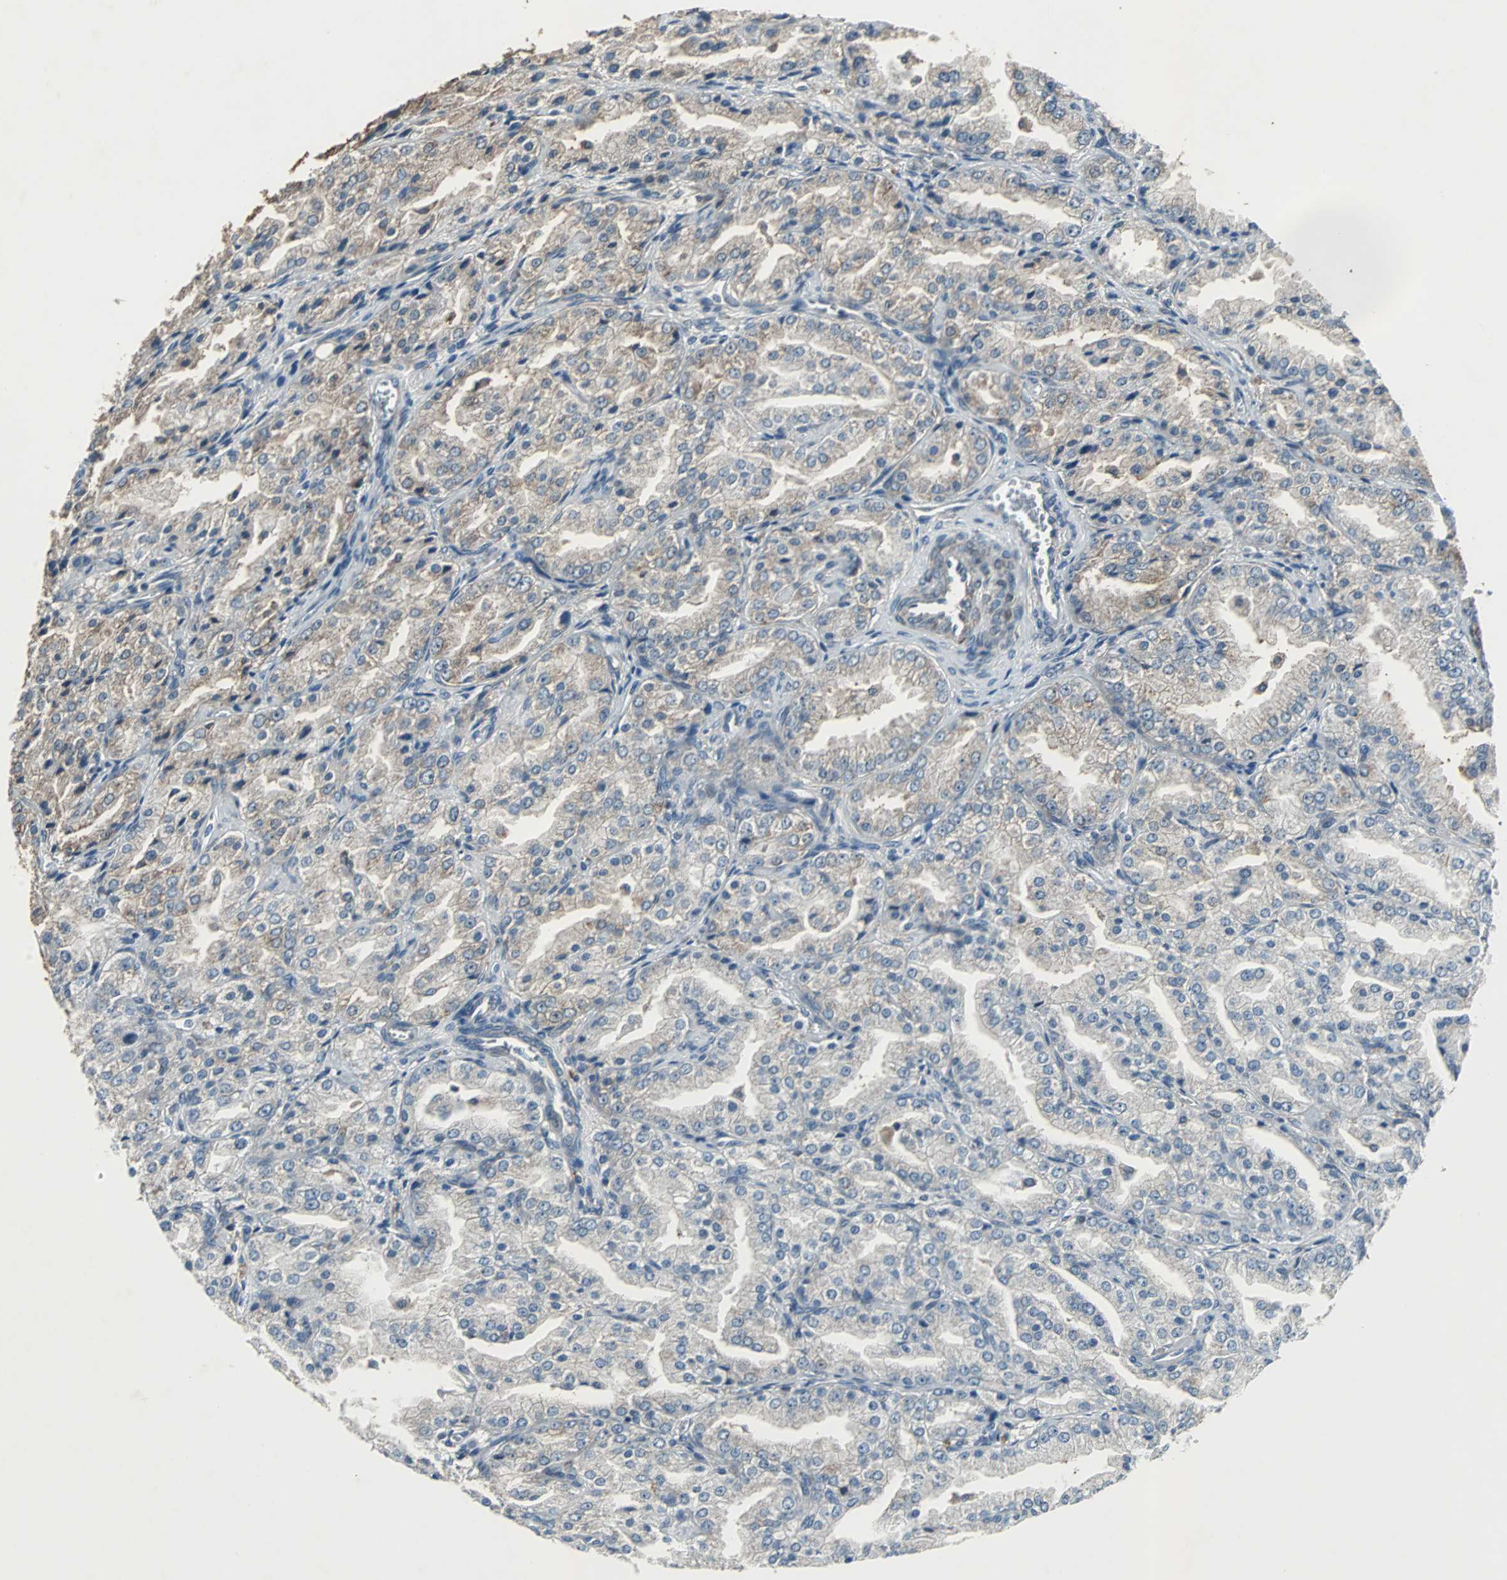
{"staining": {"intensity": "weak", "quantity": "<25%", "location": "cytoplasmic/membranous"}, "tissue": "prostate cancer", "cell_type": "Tumor cells", "image_type": "cancer", "snomed": [{"axis": "morphology", "description": "Adenocarcinoma, High grade"}, {"axis": "topography", "description": "Prostate"}], "caption": "Tumor cells are negative for protein expression in human prostate cancer (adenocarcinoma (high-grade)). (IHC, brightfield microscopy, high magnification).", "gene": "SOS1", "patient": {"sex": "male", "age": 61}}